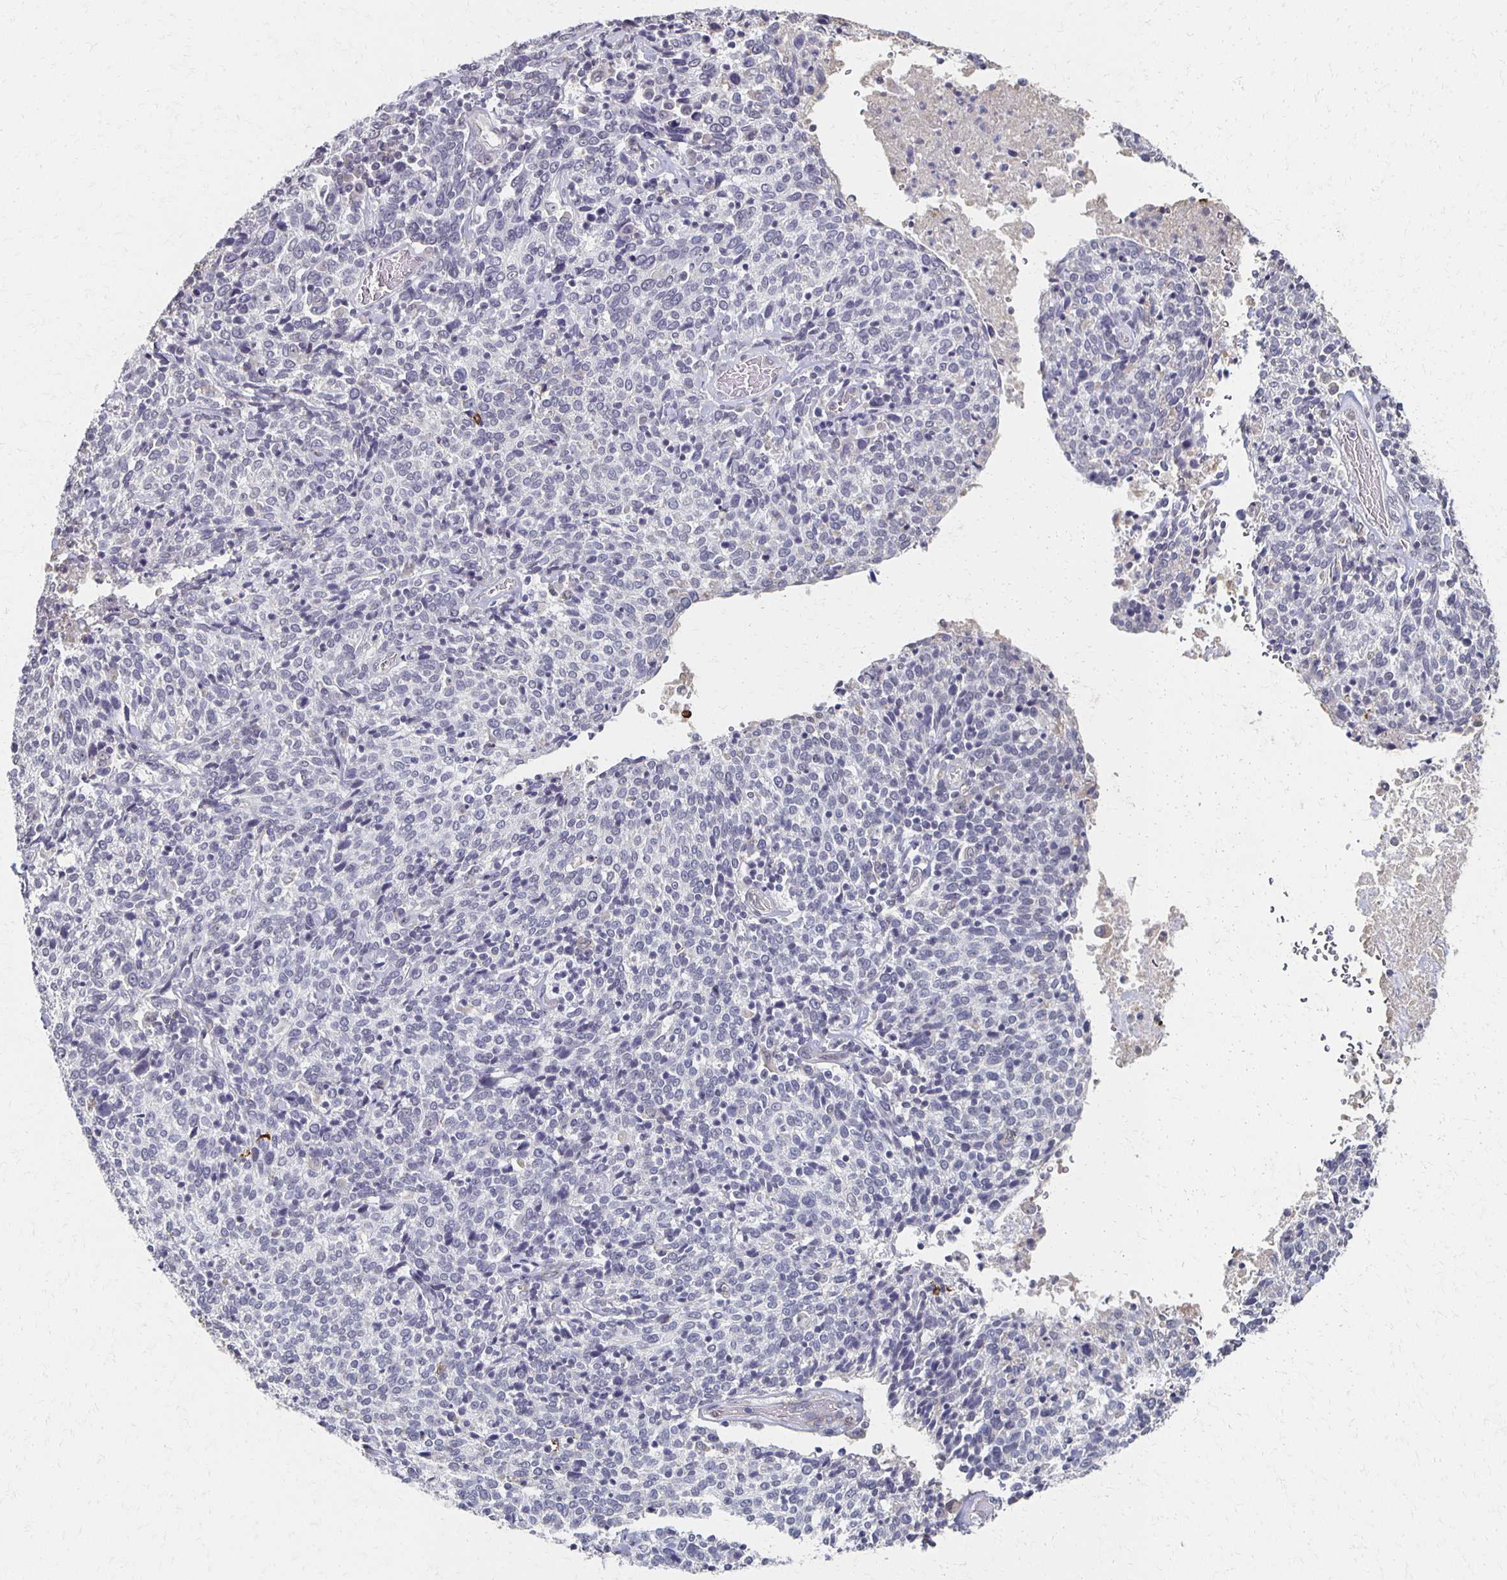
{"staining": {"intensity": "negative", "quantity": "none", "location": "none"}, "tissue": "cervical cancer", "cell_type": "Tumor cells", "image_type": "cancer", "snomed": [{"axis": "morphology", "description": "Squamous cell carcinoma, NOS"}, {"axis": "topography", "description": "Cervix"}], "caption": "High power microscopy histopathology image of an immunohistochemistry (IHC) photomicrograph of squamous cell carcinoma (cervical), revealing no significant positivity in tumor cells.", "gene": "DAB1", "patient": {"sex": "female", "age": 46}}